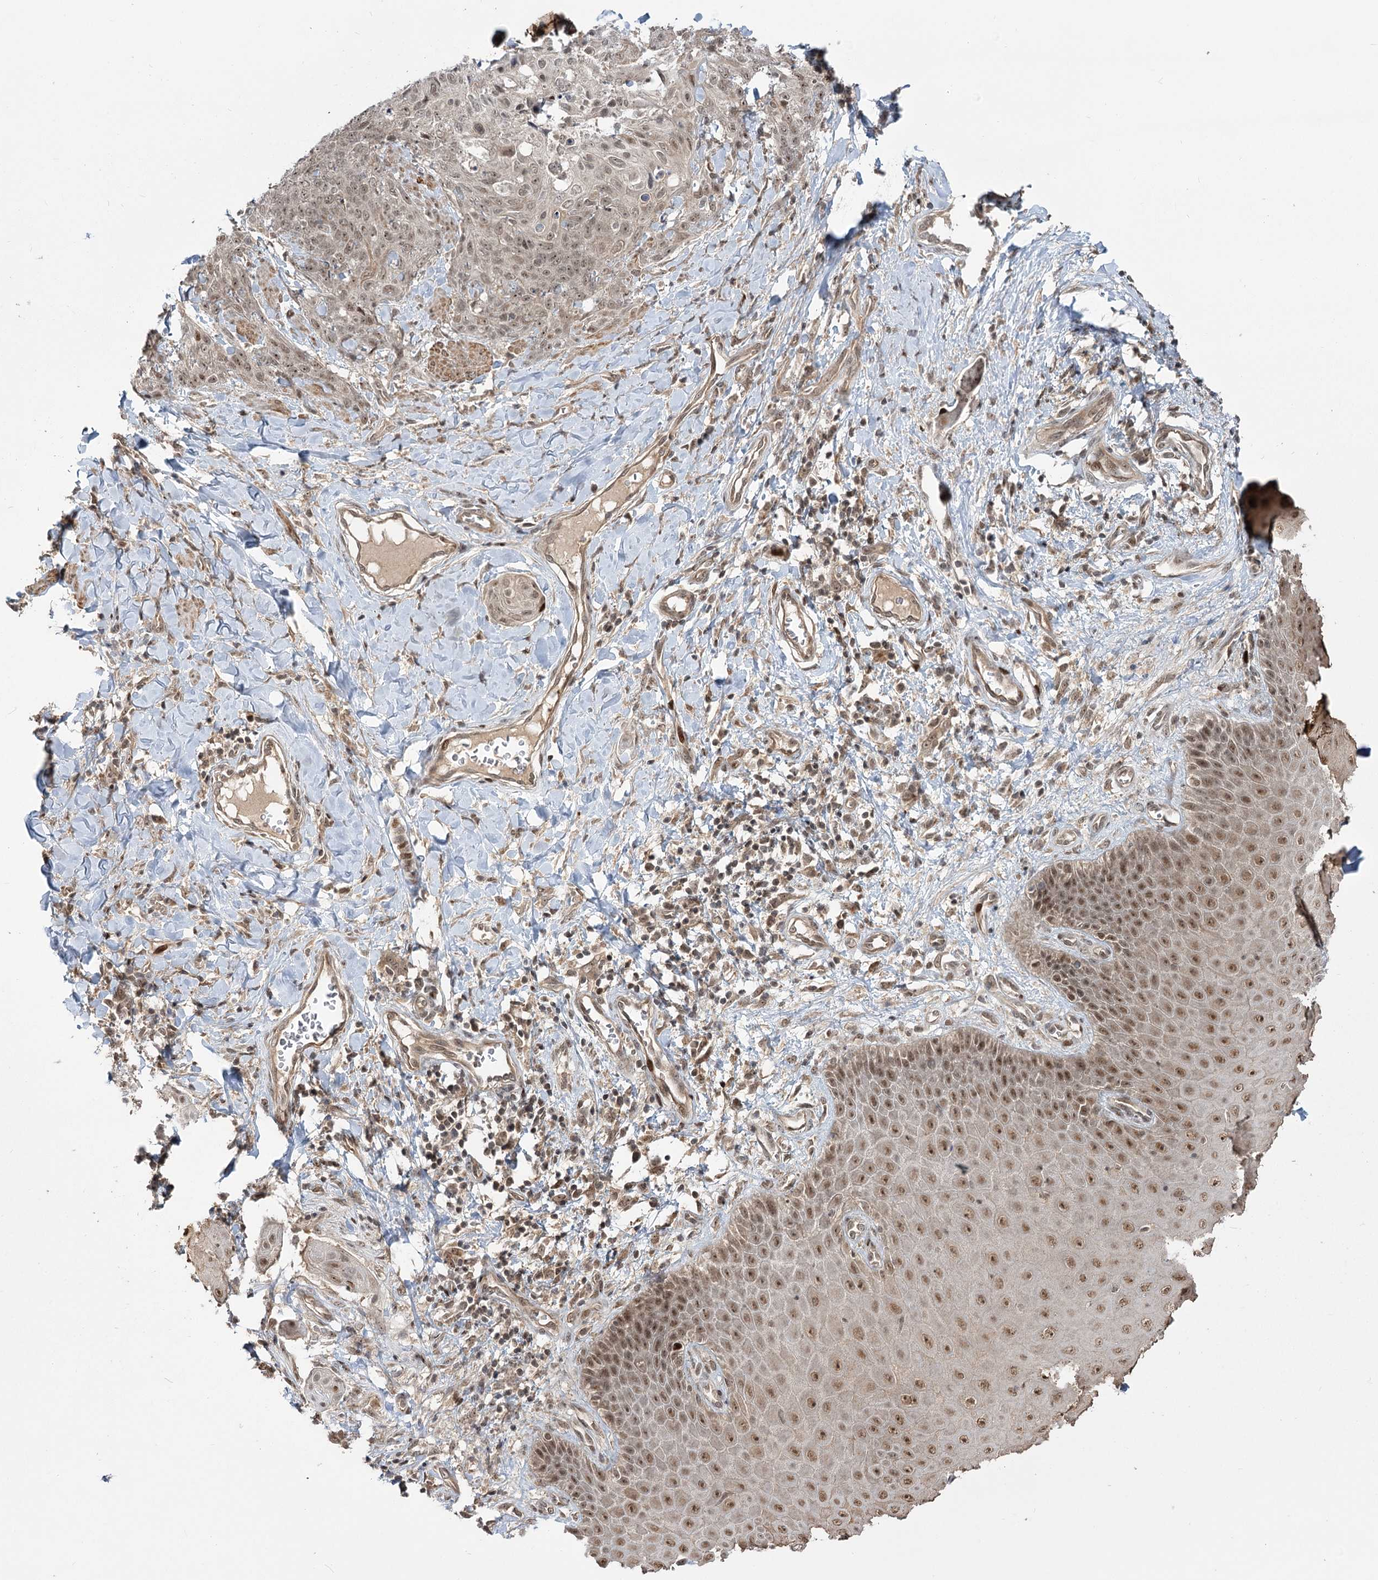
{"staining": {"intensity": "weak", "quantity": "<25%", "location": "nuclear"}, "tissue": "skin cancer", "cell_type": "Tumor cells", "image_type": "cancer", "snomed": [{"axis": "morphology", "description": "Squamous cell carcinoma, NOS"}, {"axis": "topography", "description": "Skin"}, {"axis": "topography", "description": "Vulva"}], "caption": "This image is of skin cancer stained with immunohistochemistry (IHC) to label a protein in brown with the nuclei are counter-stained blue. There is no staining in tumor cells.", "gene": "HELQ", "patient": {"sex": "female", "age": 85}}